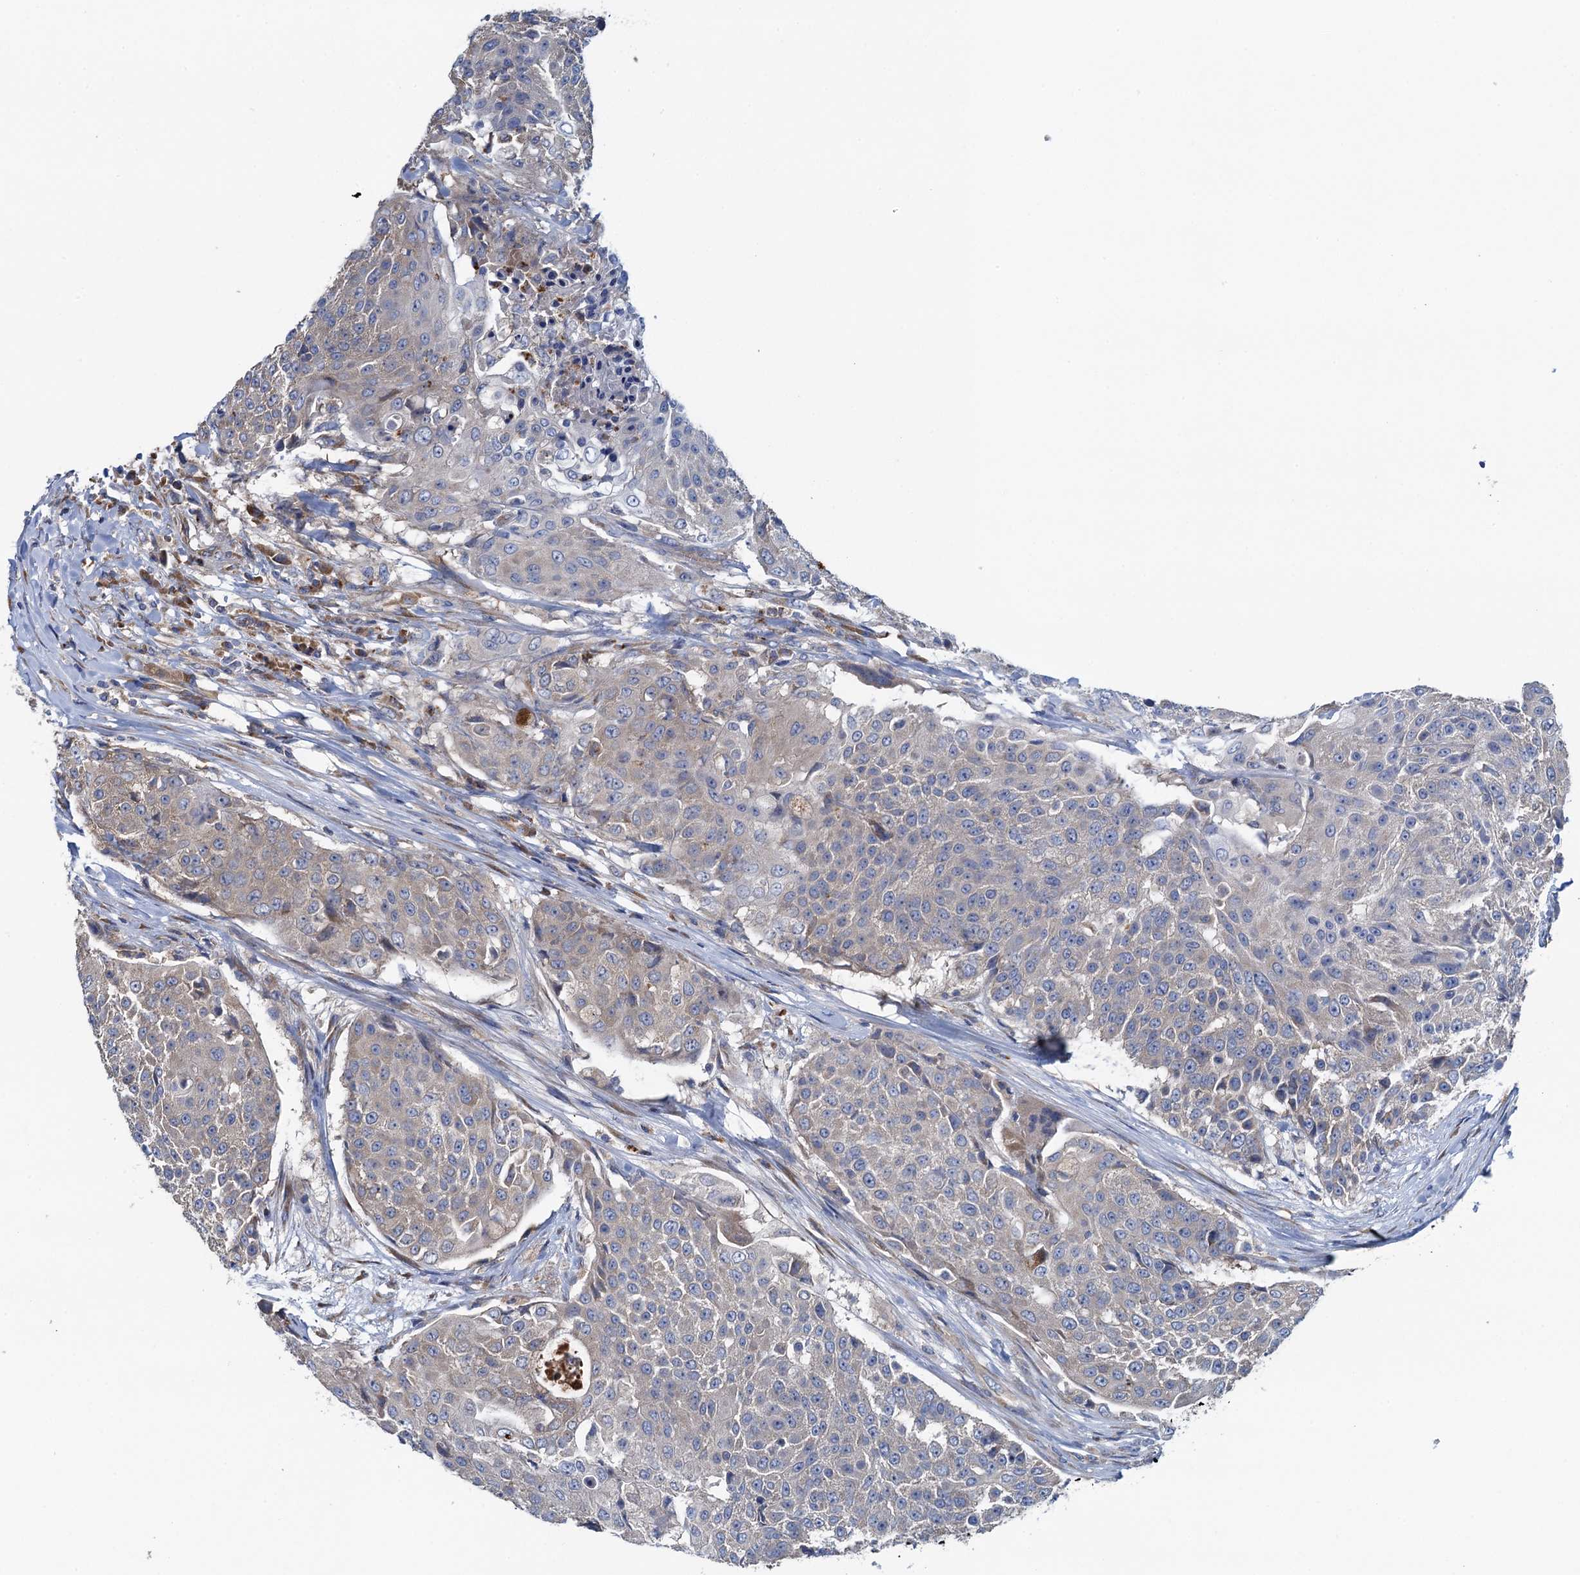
{"staining": {"intensity": "negative", "quantity": "none", "location": "none"}, "tissue": "urothelial cancer", "cell_type": "Tumor cells", "image_type": "cancer", "snomed": [{"axis": "morphology", "description": "Urothelial carcinoma, High grade"}, {"axis": "topography", "description": "Urinary bladder"}], "caption": "Tumor cells show no significant expression in urothelial cancer.", "gene": "ADCY9", "patient": {"sex": "female", "age": 63}}